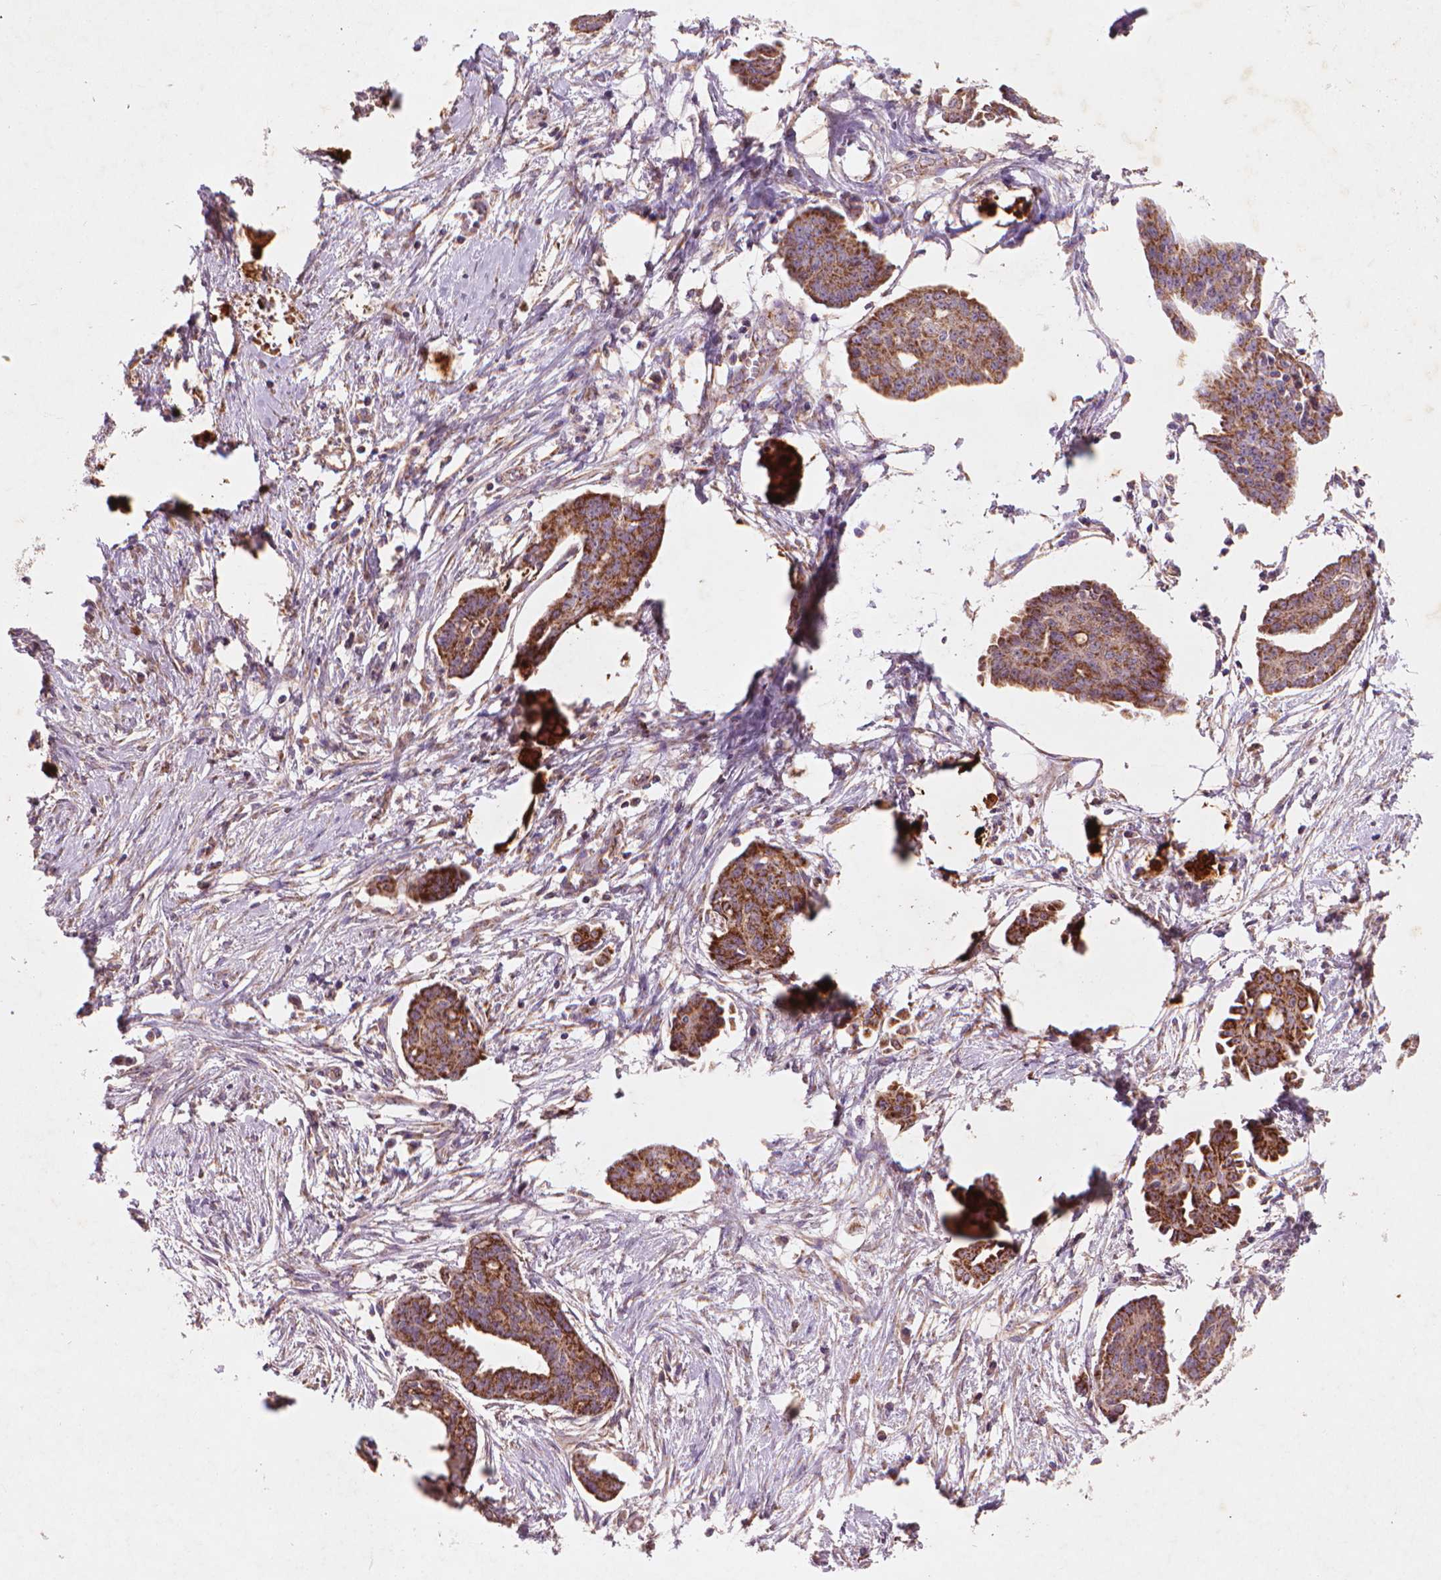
{"staining": {"intensity": "moderate", "quantity": ">75%", "location": "cytoplasmic/membranous"}, "tissue": "ovarian cancer", "cell_type": "Tumor cells", "image_type": "cancer", "snomed": [{"axis": "morphology", "description": "Cystadenocarcinoma, serous, NOS"}, {"axis": "topography", "description": "Ovary"}], "caption": "DAB (3,3'-diaminobenzidine) immunohistochemical staining of human serous cystadenocarcinoma (ovarian) displays moderate cytoplasmic/membranous protein positivity in about >75% of tumor cells.", "gene": "NLRX1", "patient": {"sex": "female", "age": 71}}